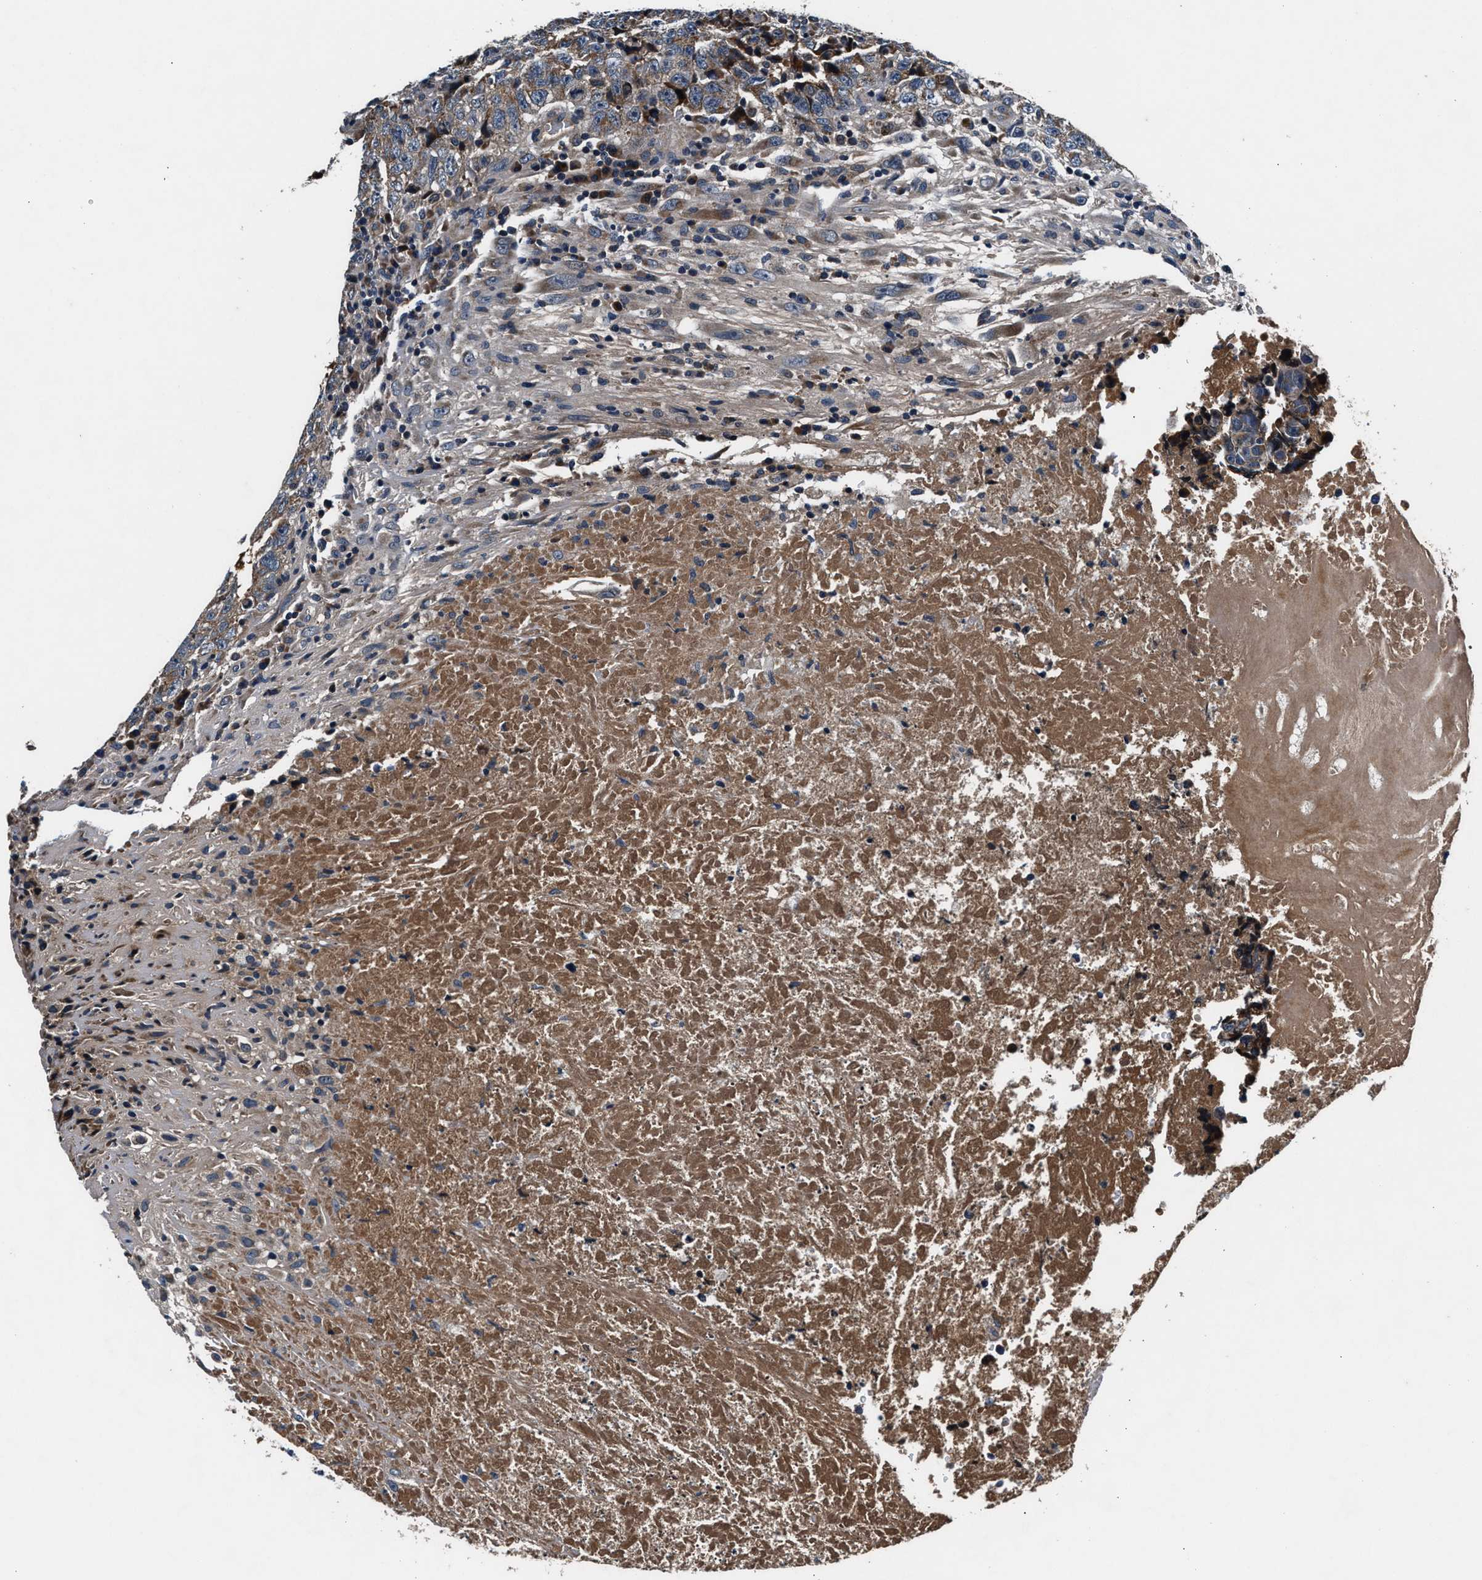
{"staining": {"intensity": "weak", "quantity": ">75%", "location": "cytoplasmic/membranous"}, "tissue": "testis cancer", "cell_type": "Tumor cells", "image_type": "cancer", "snomed": [{"axis": "morphology", "description": "Necrosis, NOS"}, {"axis": "morphology", "description": "Carcinoma, Embryonal, NOS"}, {"axis": "topography", "description": "Testis"}], "caption": "Tumor cells reveal low levels of weak cytoplasmic/membranous staining in about >75% of cells in human testis cancer (embryonal carcinoma).", "gene": "IMMT", "patient": {"sex": "male", "age": 19}}